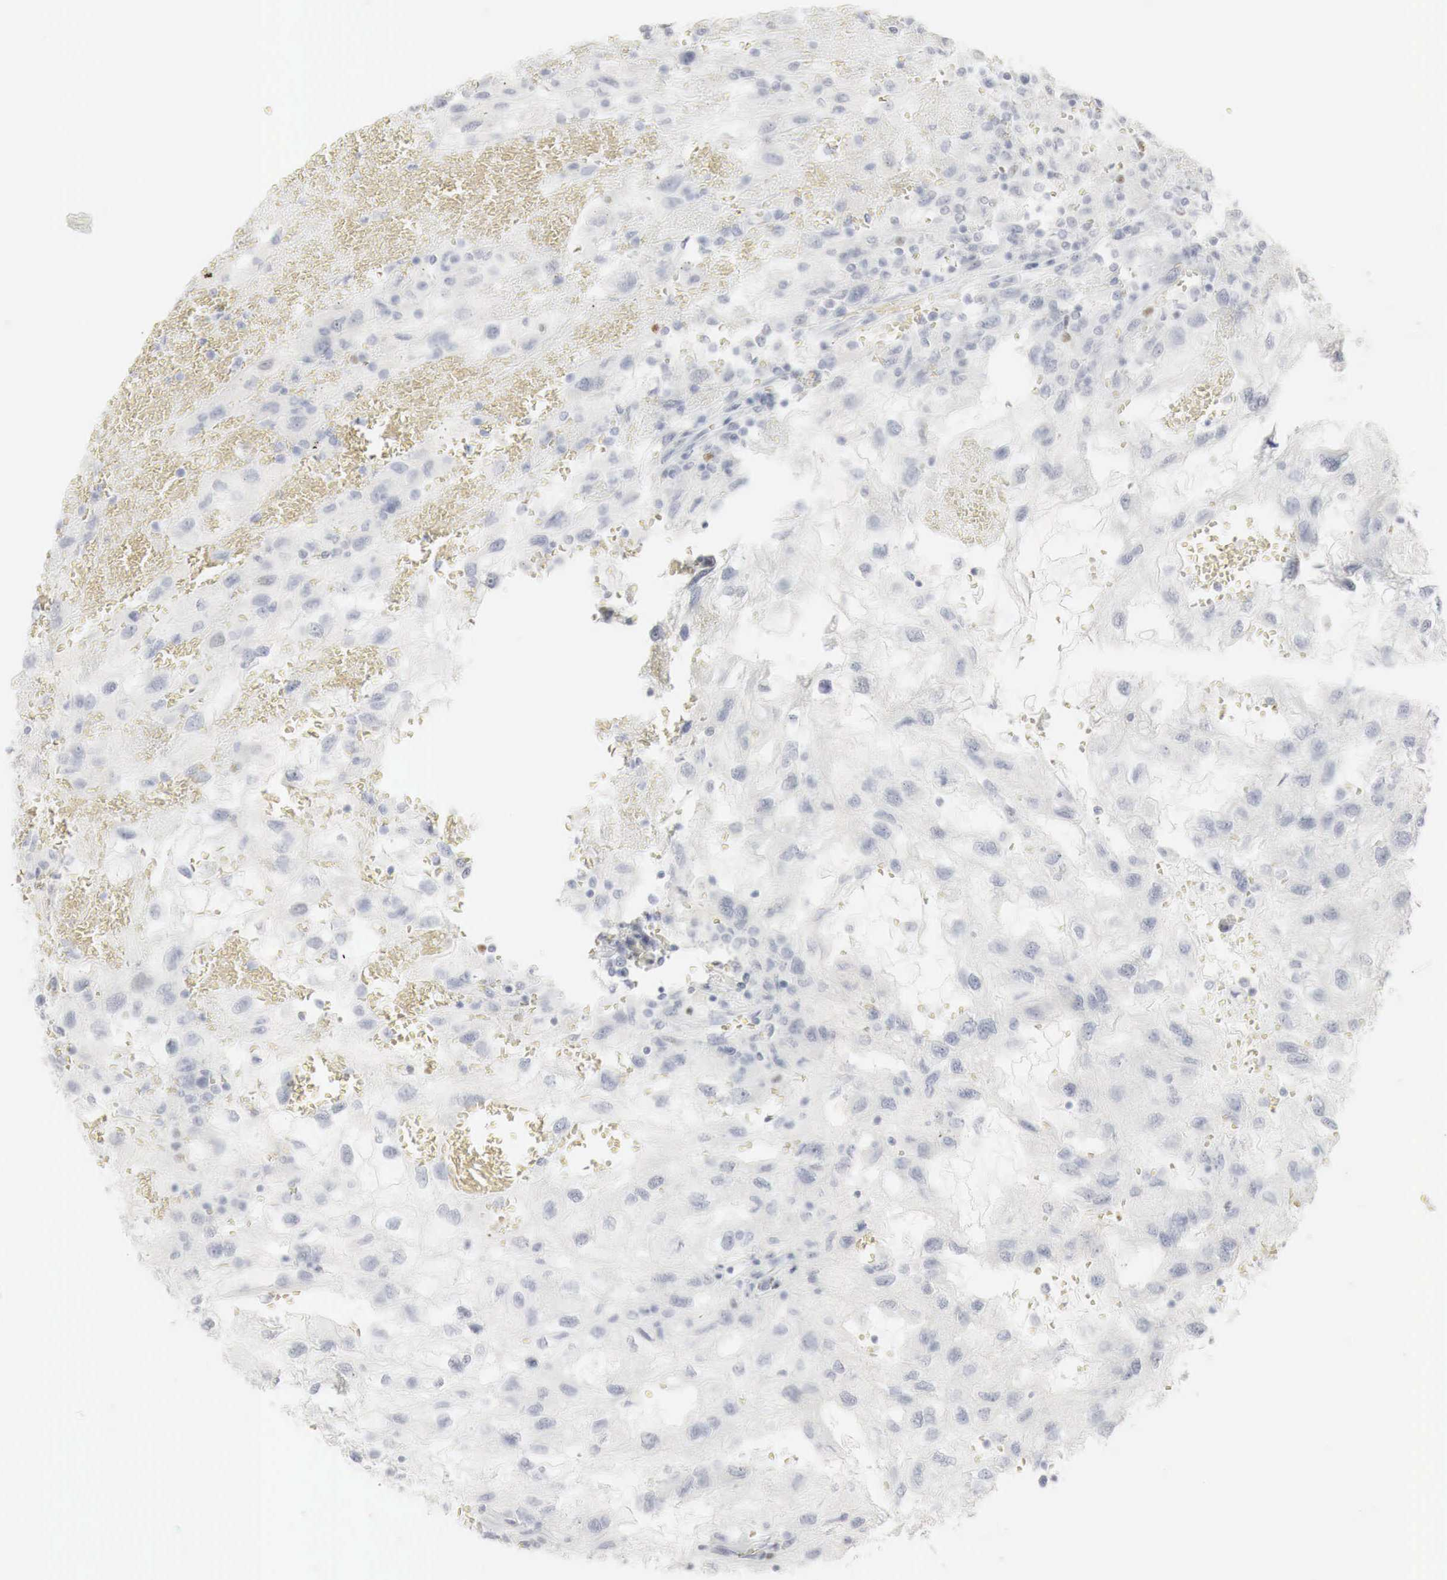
{"staining": {"intensity": "negative", "quantity": "none", "location": "none"}, "tissue": "renal cancer", "cell_type": "Tumor cells", "image_type": "cancer", "snomed": [{"axis": "morphology", "description": "Normal tissue, NOS"}, {"axis": "morphology", "description": "Adenocarcinoma, NOS"}, {"axis": "topography", "description": "Kidney"}], "caption": "DAB immunohistochemical staining of human renal adenocarcinoma exhibits no significant staining in tumor cells. (DAB (3,3'-diaminobenzidine) immunohistochemistry, high magnification).", "gene": "TP63", "patient": {"sex": "male", "age": 71}}